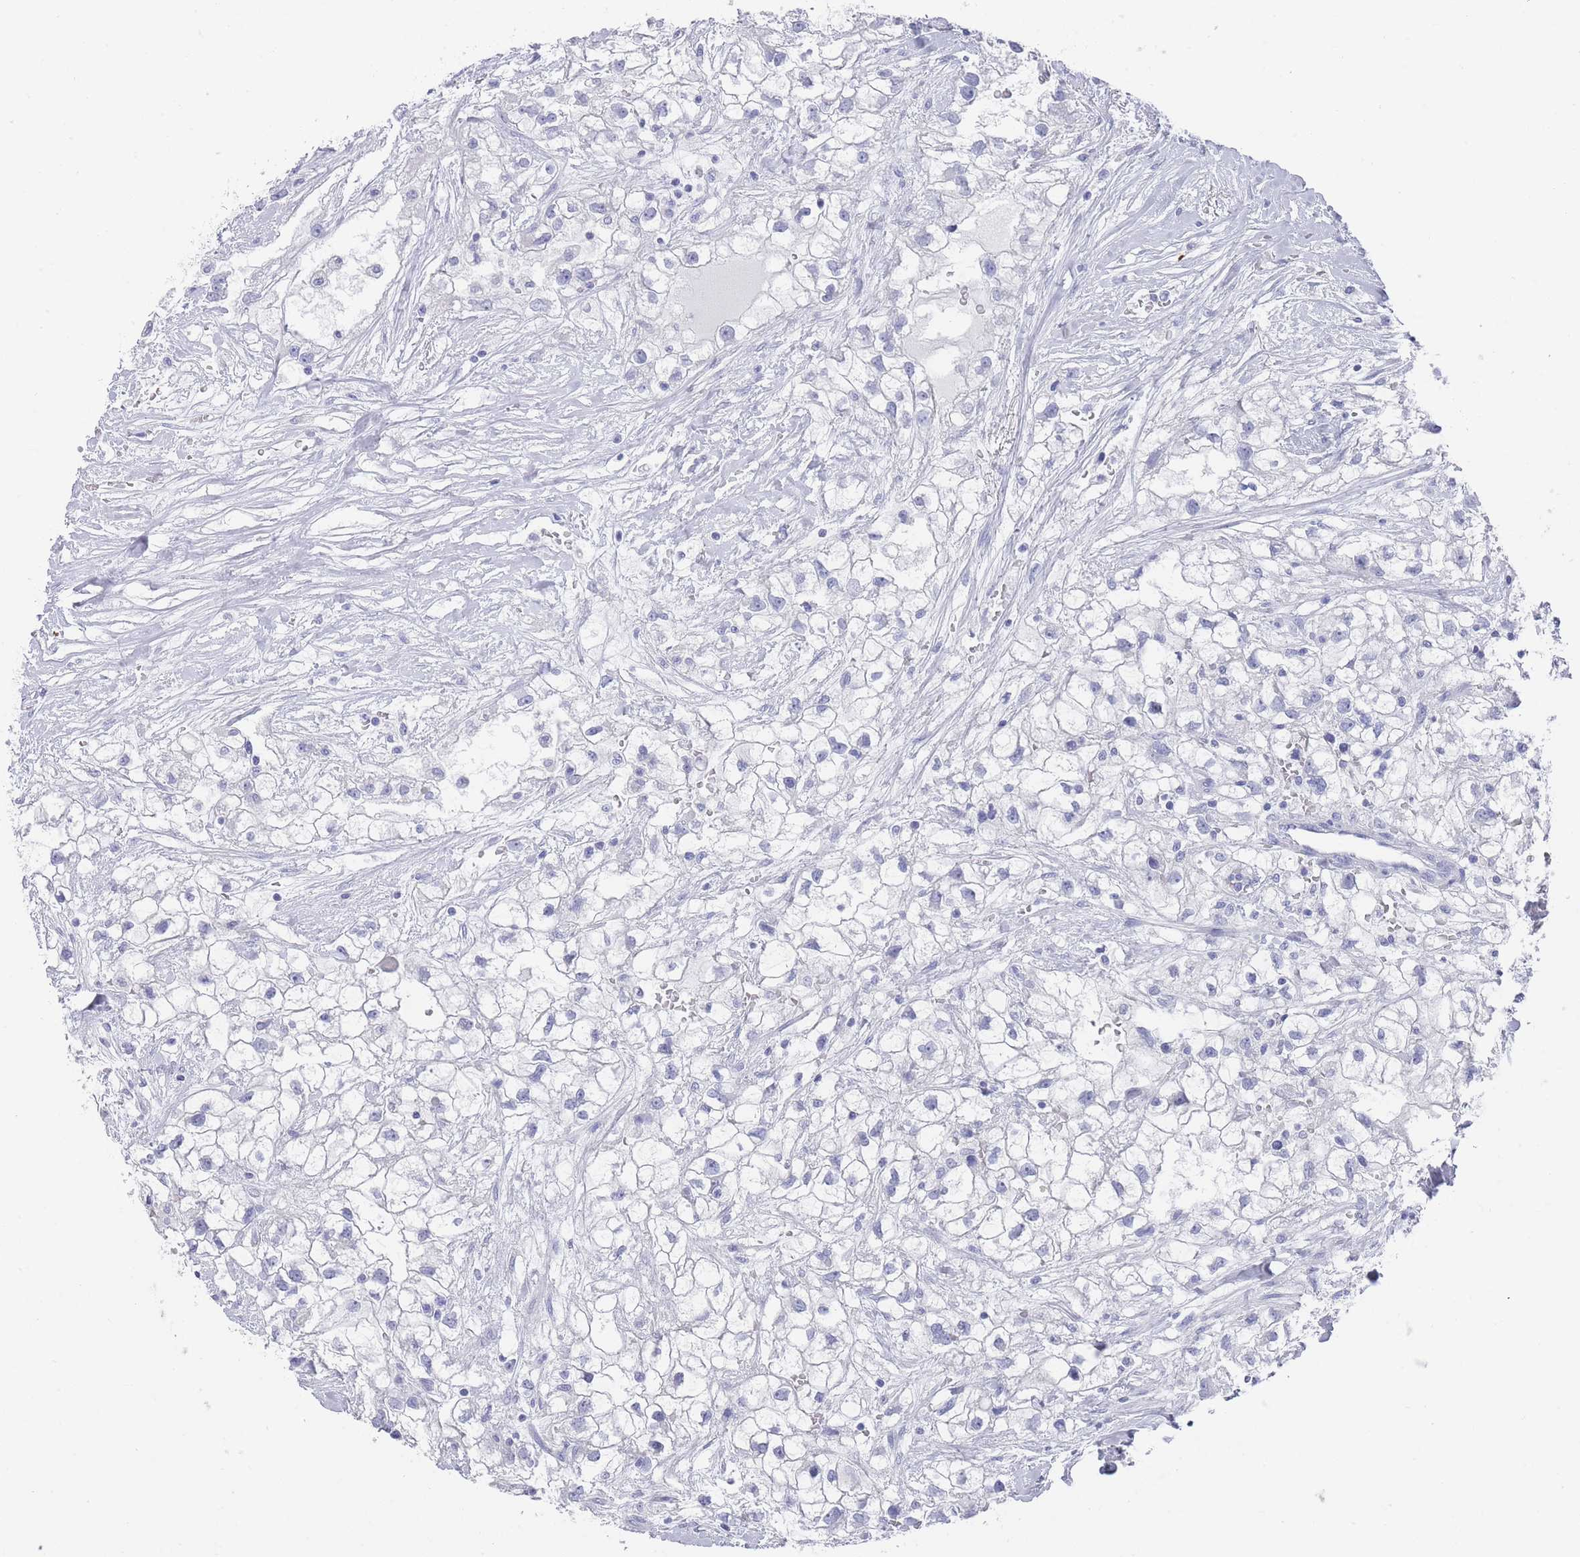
{"staining": {"intensity": "negative", "quantity": "none", "location": "none"}, "tissue": "renal cancer", "cell_type": "Tumor cells", "image_type": "cancer", "snomed": [{"axis": "morphology", "description": "Adenocarcinoma, NOS"}, {"axis": "topography", "description": "Kidney"}], "caption": "IHC photomicrograph of neoplastic tissue: human renal cancer (adenocarcinoma) stained with DAB shows no significant protein expression in tumor cells.", "gene": "RAB2B", "patient": {"sex": "male", "age": 59}}